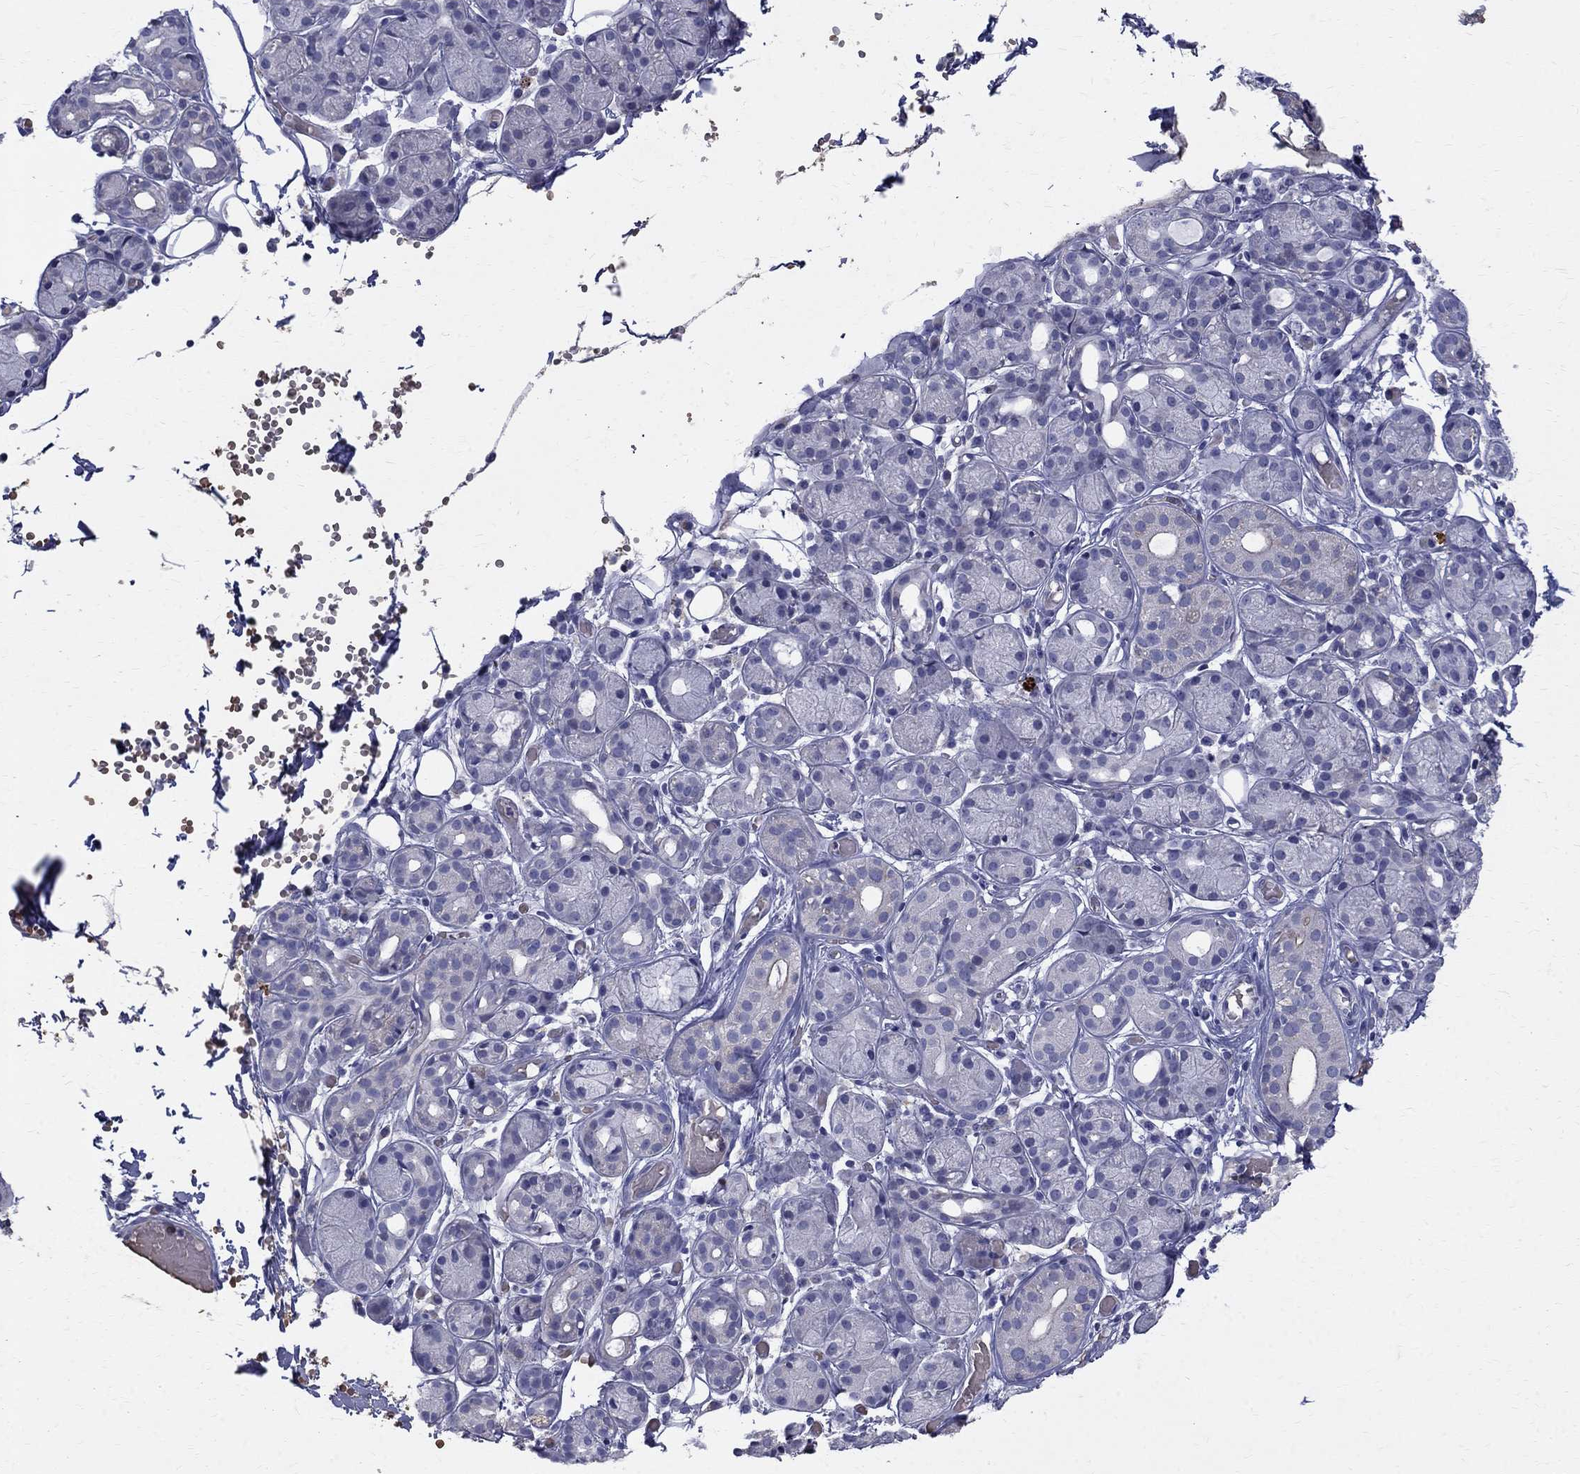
{"staining": {"intensity": "negative", "quantity": "none", "location": "none"}, "tissue": "salivary gland", "cell_type": "Glandular cells", "image_type": "normal", "snomed": [{"axis": "morphology", "description": "Normal tissue, NOS"}, {"axis": "topography", "description": "Salivary gland"}, {"axis": "topography", "description": "Peripheral nerve tissue"}], "caption": "DAB (3,3'-diaminobenzidine) immunohistochemical staining of benign salivary gland demonstrates no significant expression in glandular cells.", "gene": "AGER", "patient": {"sex": "male", "age": 71}}